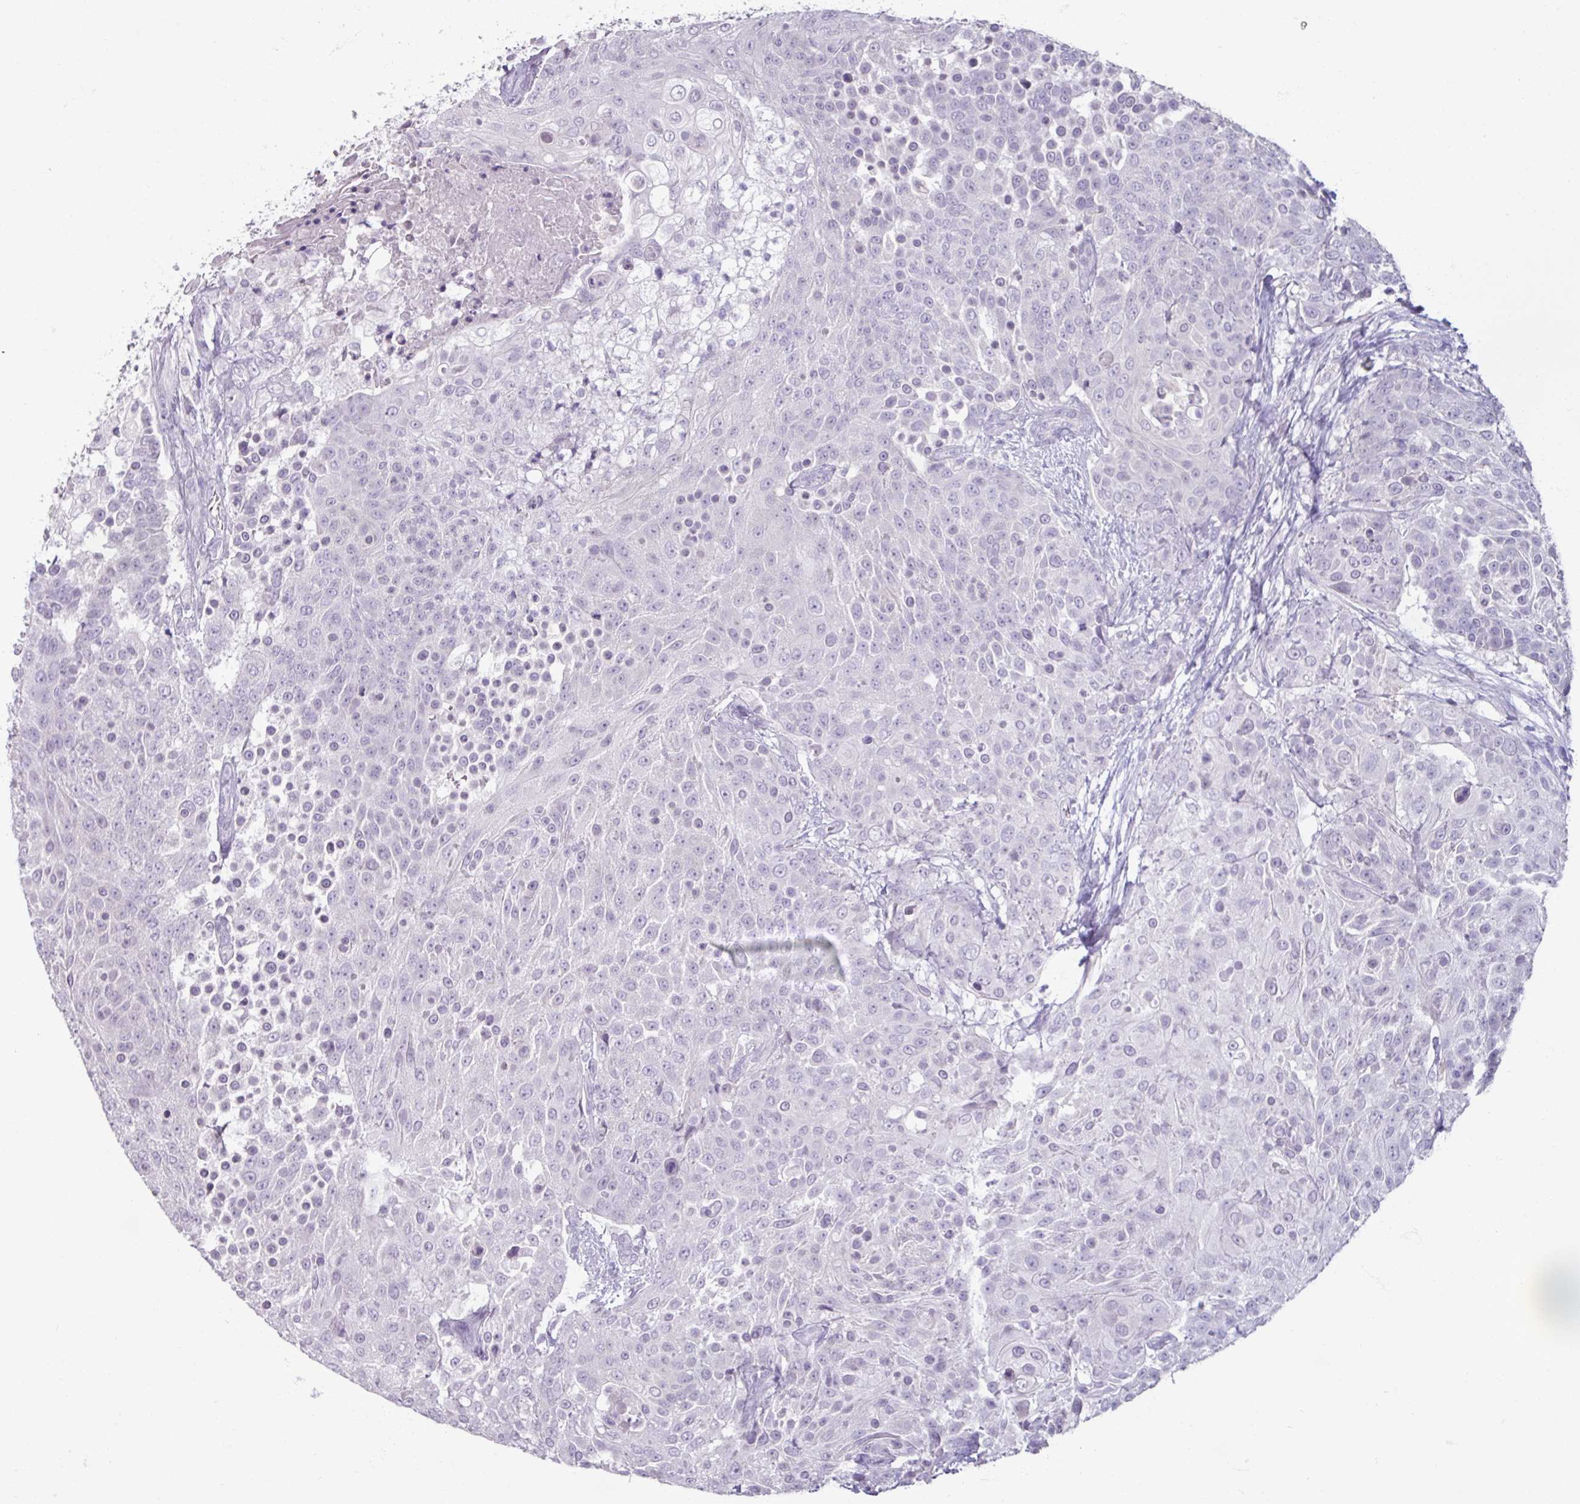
{"staining": {"intensity": "negative", "quantity": "none", "location": "none"}, "tissue": "urothelial cancer", "cell_type": "Tumor cells", "image_type": "cancer", "snomed": [{"axis": "morphology", "description": "Urothelial carcinoma, High grade"}, {"axis": "topography", "description": "Urinary bladder"}], "caption": "A photomicrograph of urothelial cancer stained for a protein displays no brown staining in tumor cells.", "gene": "SLC27A5", "patient": {"sex": "female", "age": 63}}